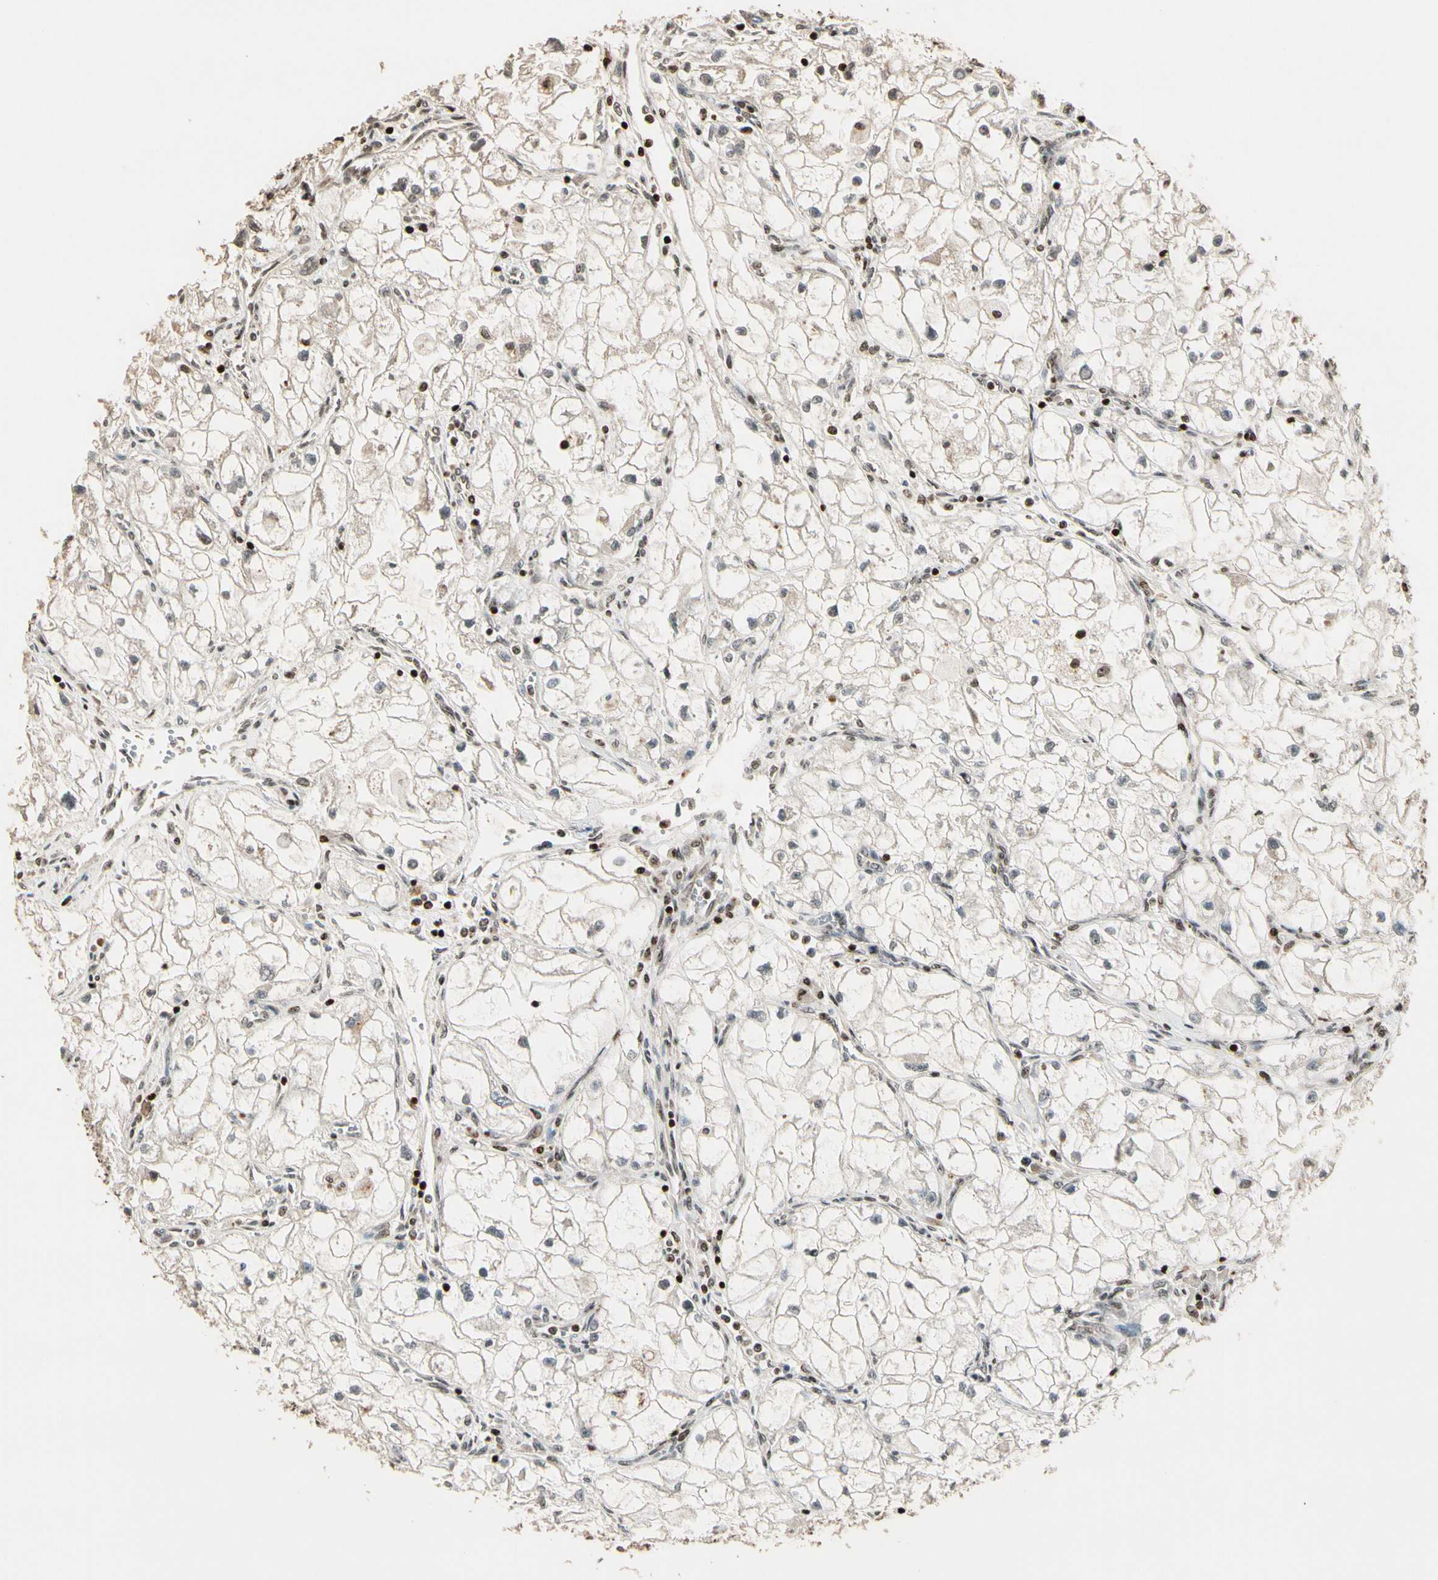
{"staining": {"intensity": "weak", "quantity": "<25%", "location": "cytoplasmic/membranous,nuclear"}, "tissue": "renal cancer", "cell_type": "Tumor cells", "image_type": "cancer", "snomed": [{"axis": "morphology", "description": "Adenocarcinoma, NOS"}, {"axis": "topography", "description": "Kidney"}], "caption": "The IHC photomicrograph has no significant staining in tumor cells of renal adenocarcinoma tissue.", "gene": "TSHZ3", "patient": {"sex": "female", "age": 70}}